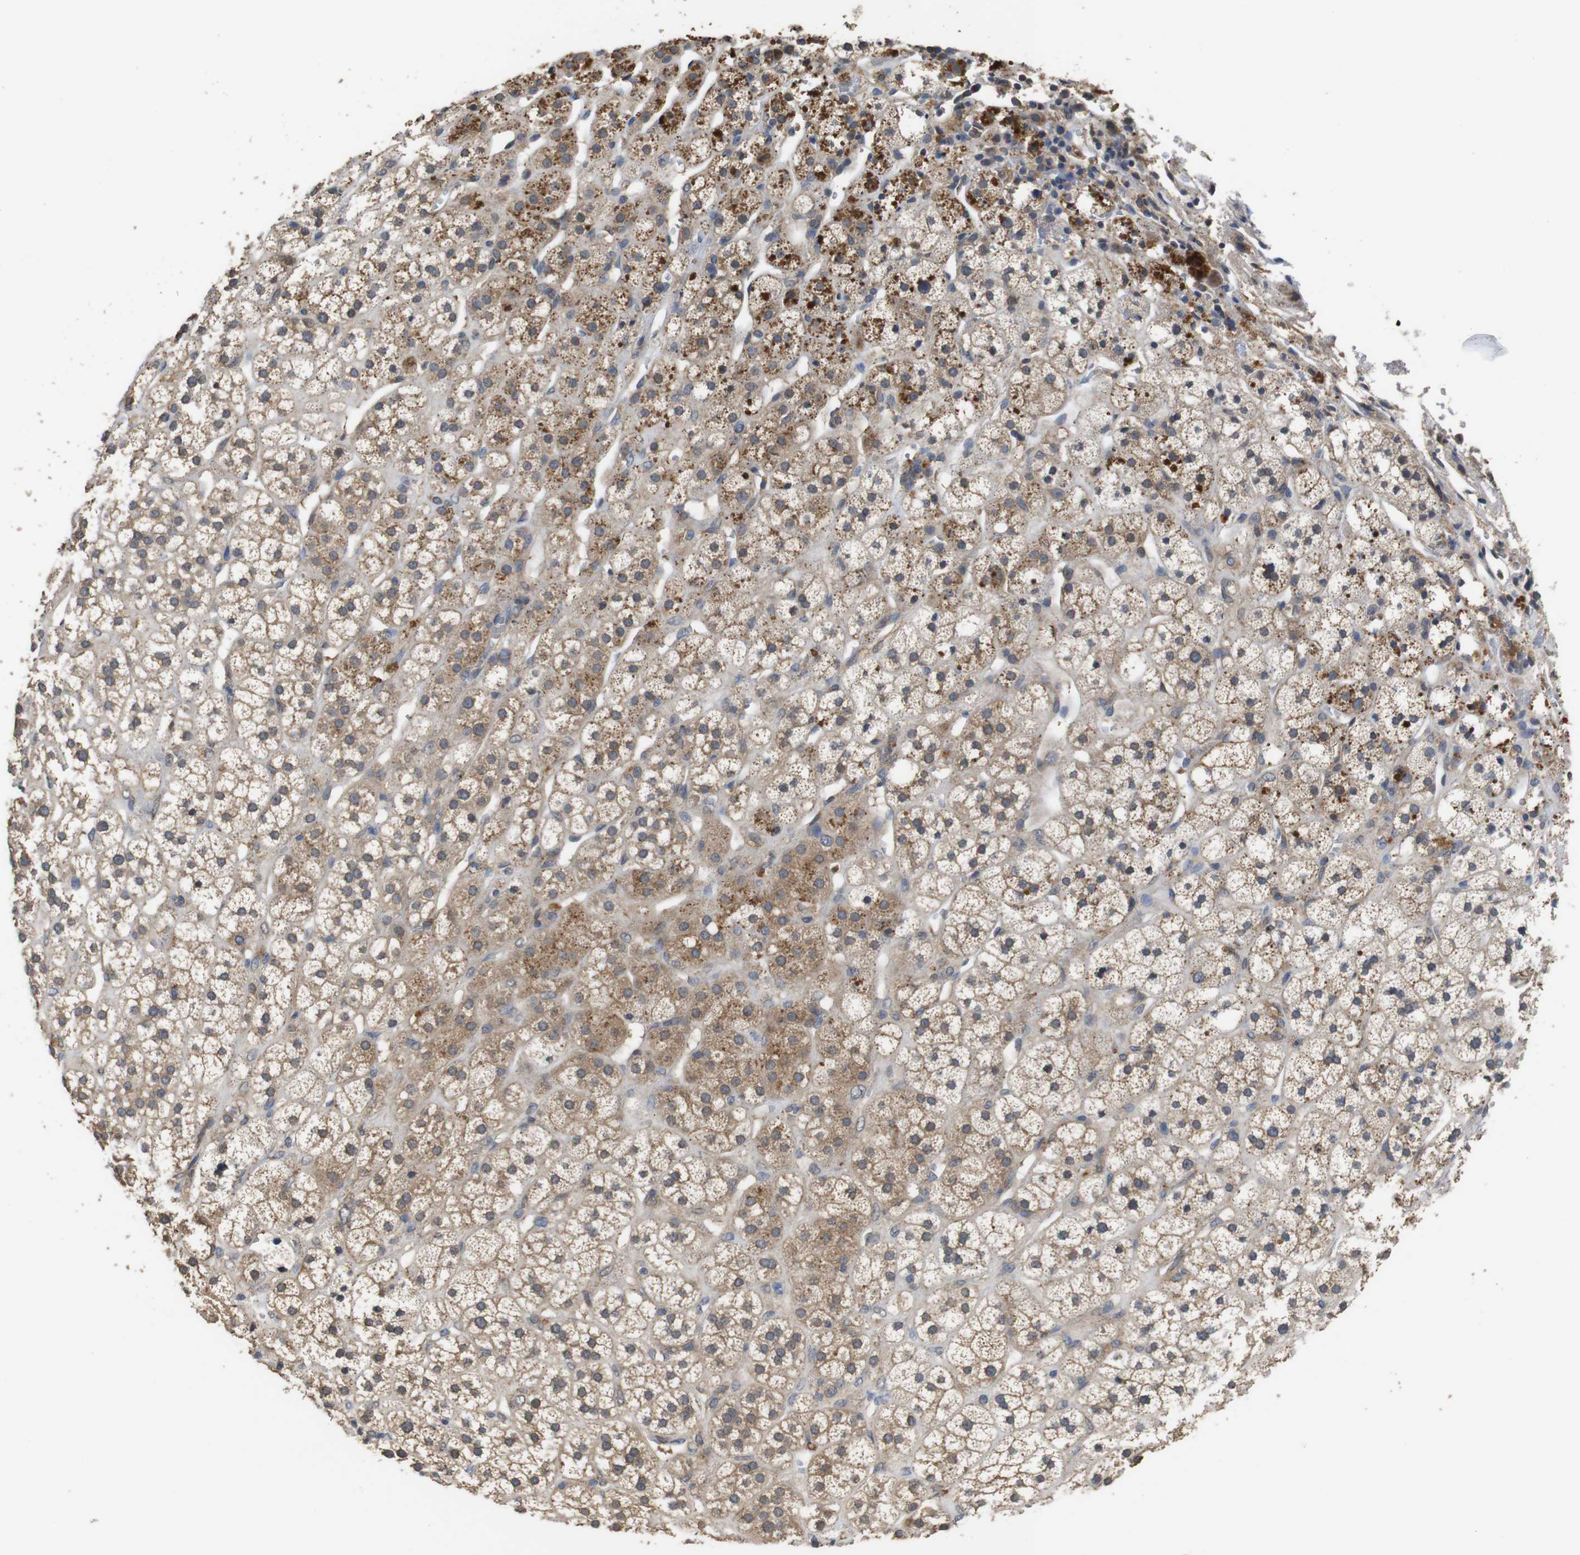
{"staining": {"intensity": "moderate", "quantity": ">75%", "location": "cytoplasmic/membranous"}, "tissue": "adrenal gland", "cell_type": "Glandular cells", "image_type": "normal", "snomed": [{"axis": "morphology", "description": "Normal tissue, NOS"}, {"axis": "topography", "description": "Adrenal gland"}], "caption": "Adrenal gland stained with DAB immunohistochemistry (IHC) shows medium levels of moderate cytoplasmic/membranous staining in about >75% of glandular cells.", "gene": "ARHGAP24", "patient": {"sex": "male", "age": 56}}